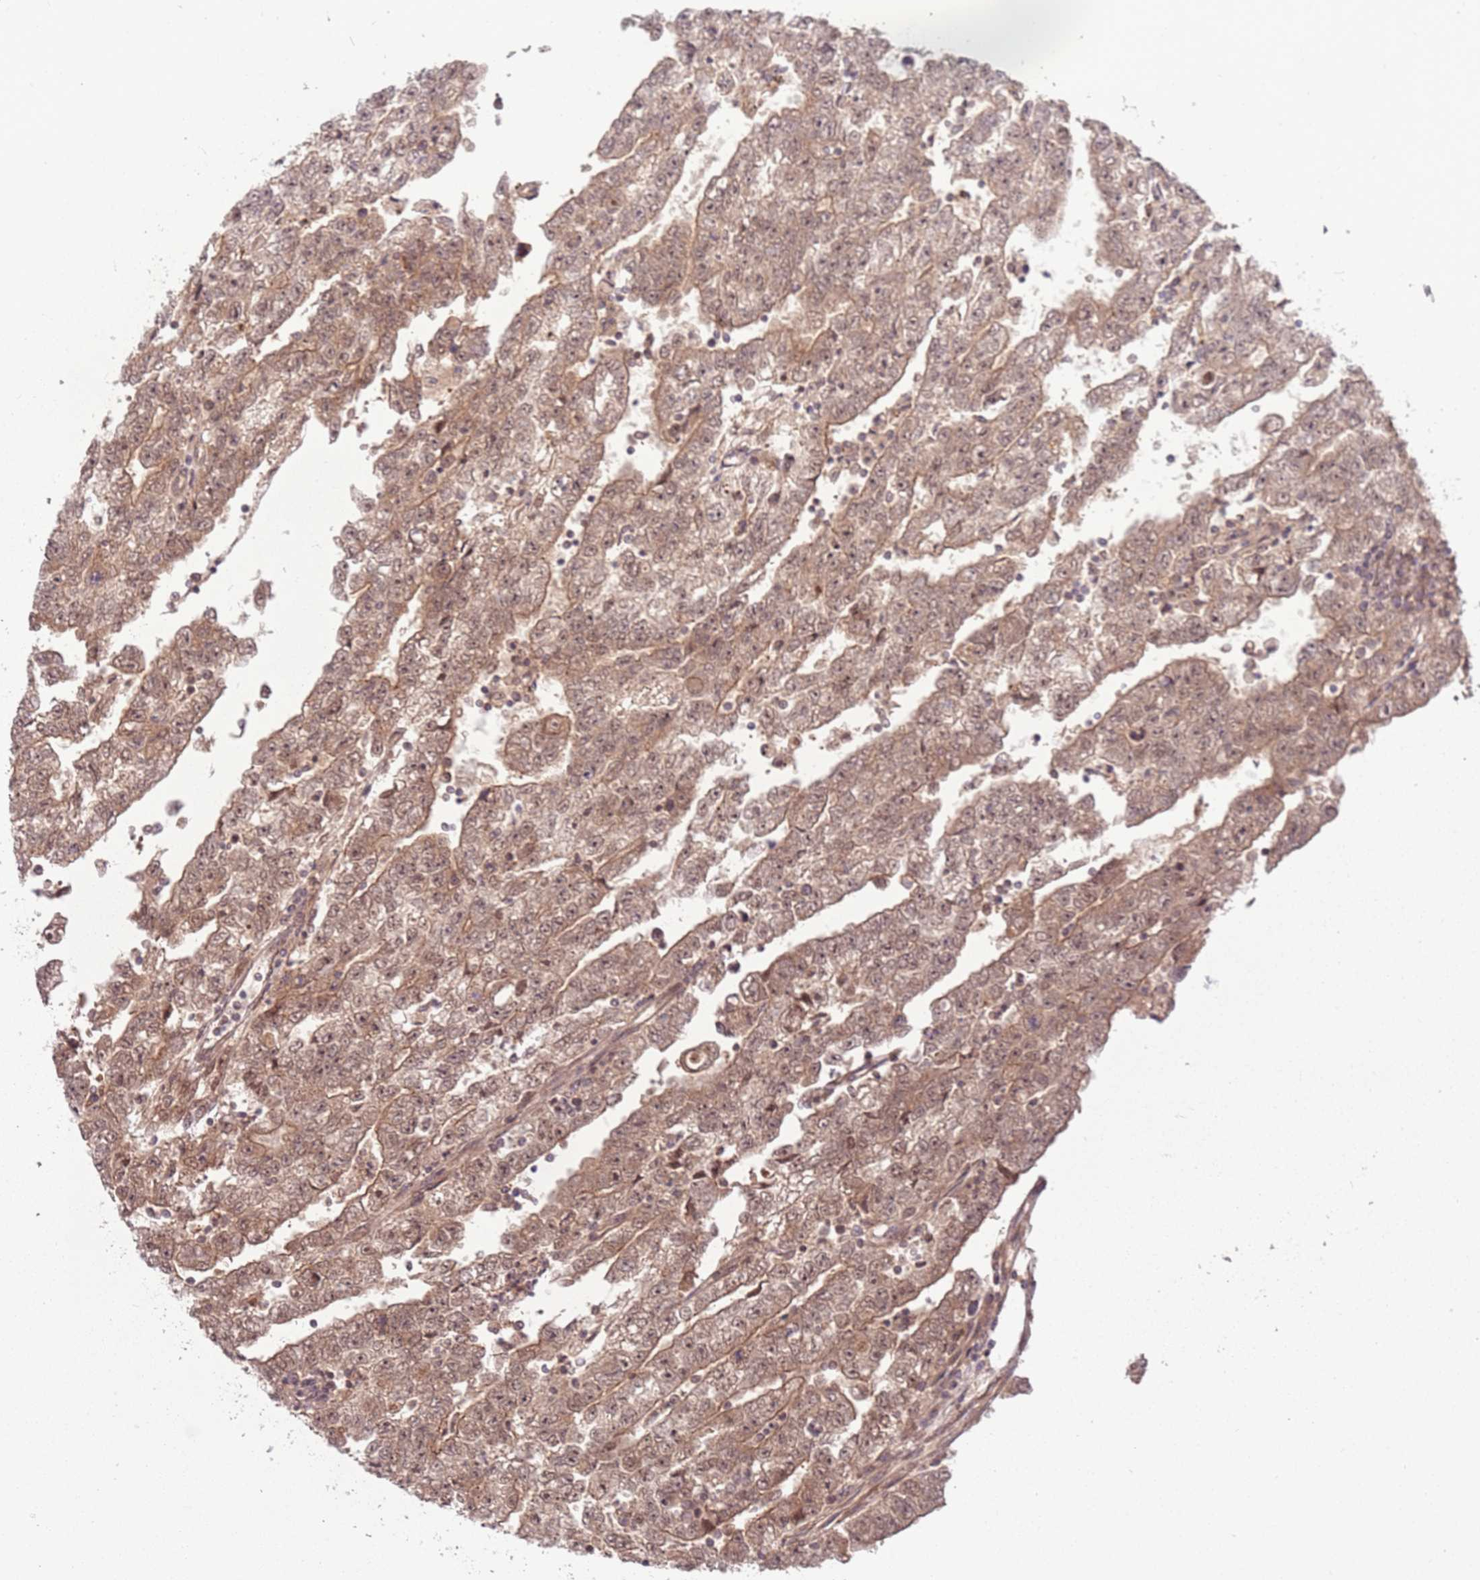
{"staining": {"intensity": "moderate", "quantity": ">75%", "location": "cytoplasmic/membranous,nuclear"}, "tissue": "testis cancer", "cell_type": "Tumor cells", "image_type": "cancer", "snomed": [{"axis": "morphology", "description": "Carcinoma, Embryonal, NOS"}, {"axis": "topography", "description": "Testis"}], "caption": "The image shows immunohistochemical staining of testis embryonal carcinoma. There is moderate cytoplasmic/membranous and nuclear staining is identified in about >75% of tumor cells.", "gene": "ADAMTS3", "patient": {"sex": "male", "age": 25}}